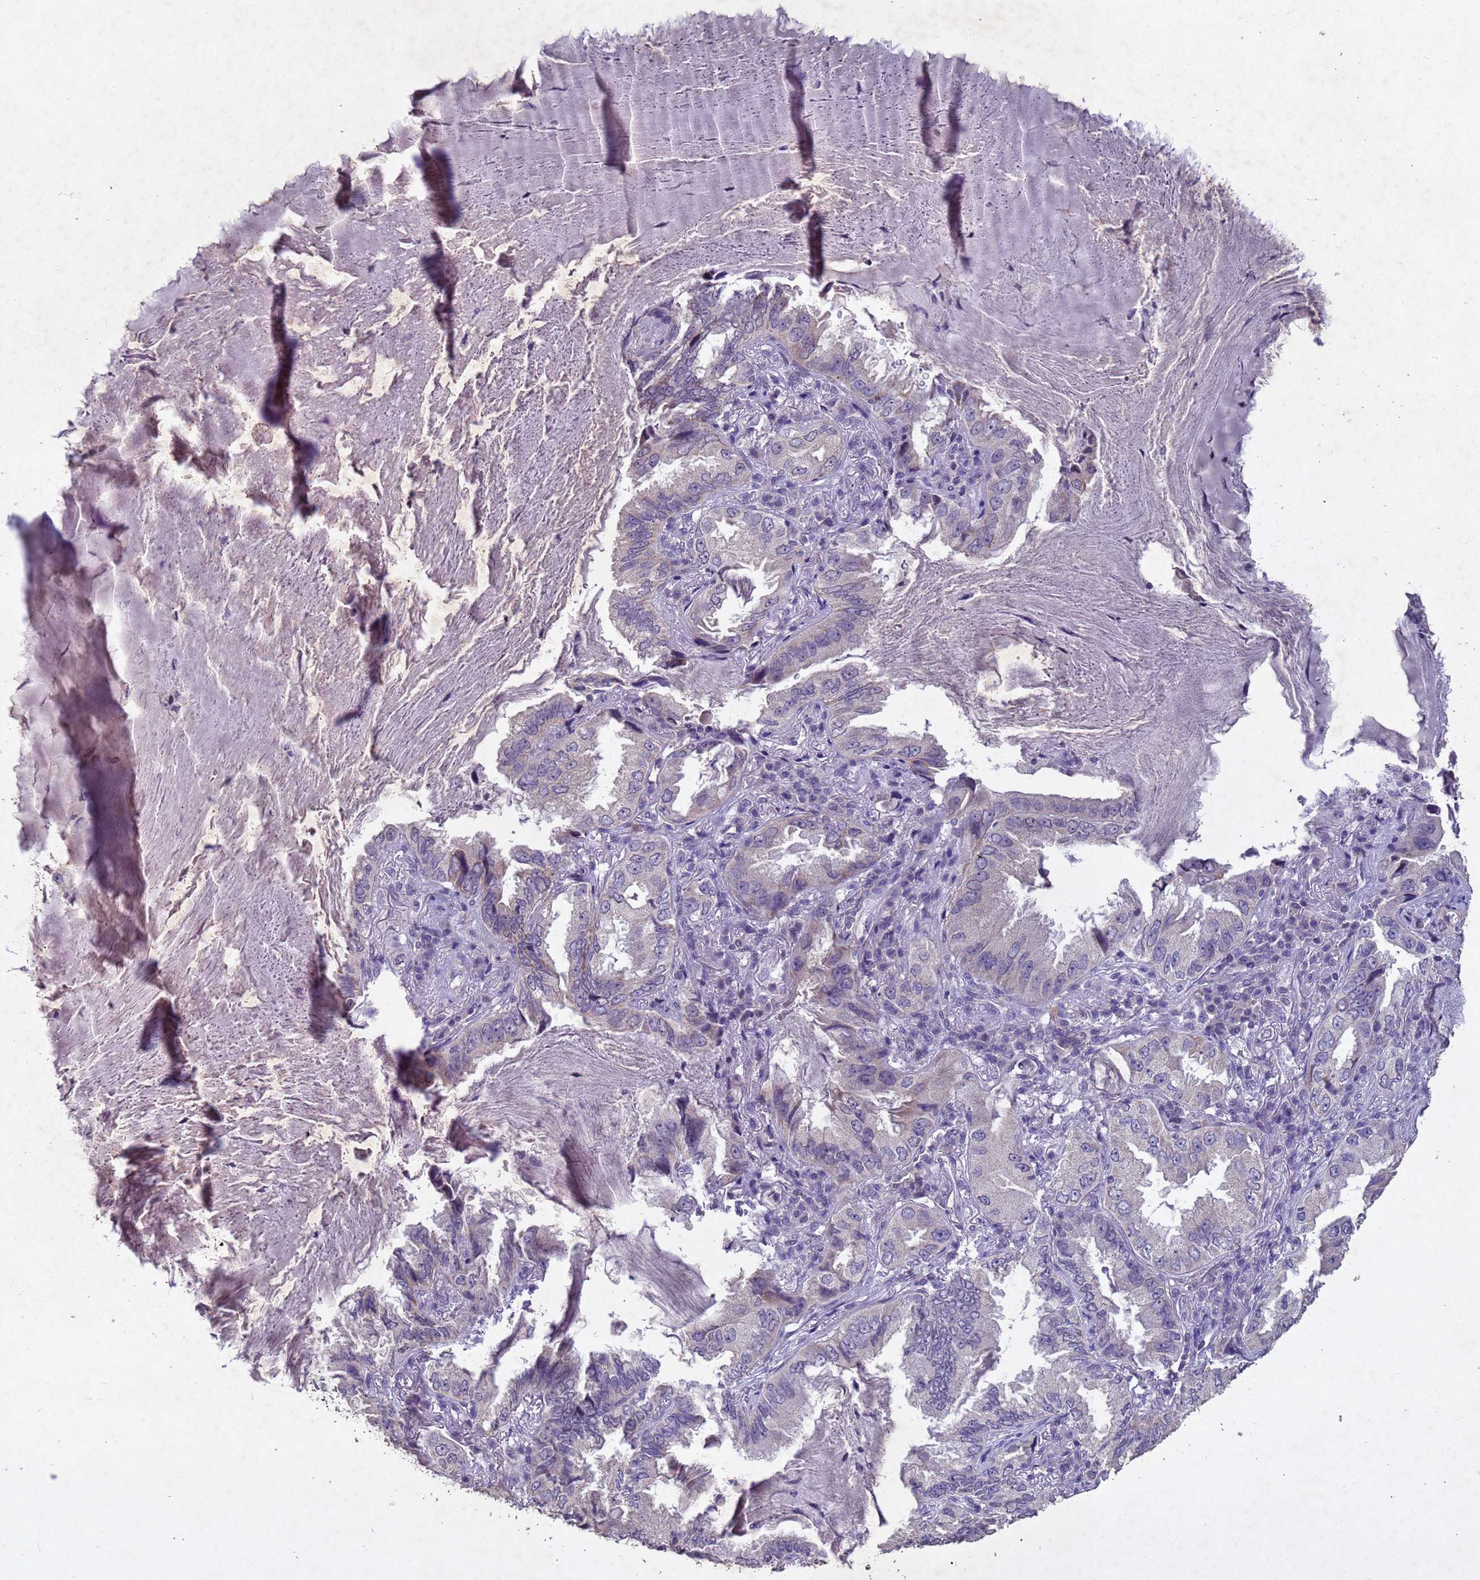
{"staining": {"intensity": "negative", "quantity": "none", "location": "none"}, "tissue": "lung cancer", "cell_type": "Tumor cells", "image_type": "cancer", "snomed": [{"axis": "morphology", "description": "Adenocarcinoma, NOS"}, {"axis": "topography", "description": "Lung"}], "caption": "Lung cancer stained for a protein using immunohistochemistry (IHC) reveals no positivity tumor cells.", "gene": "NLRP11", "patient": {"sex": "female", "age": 69}}